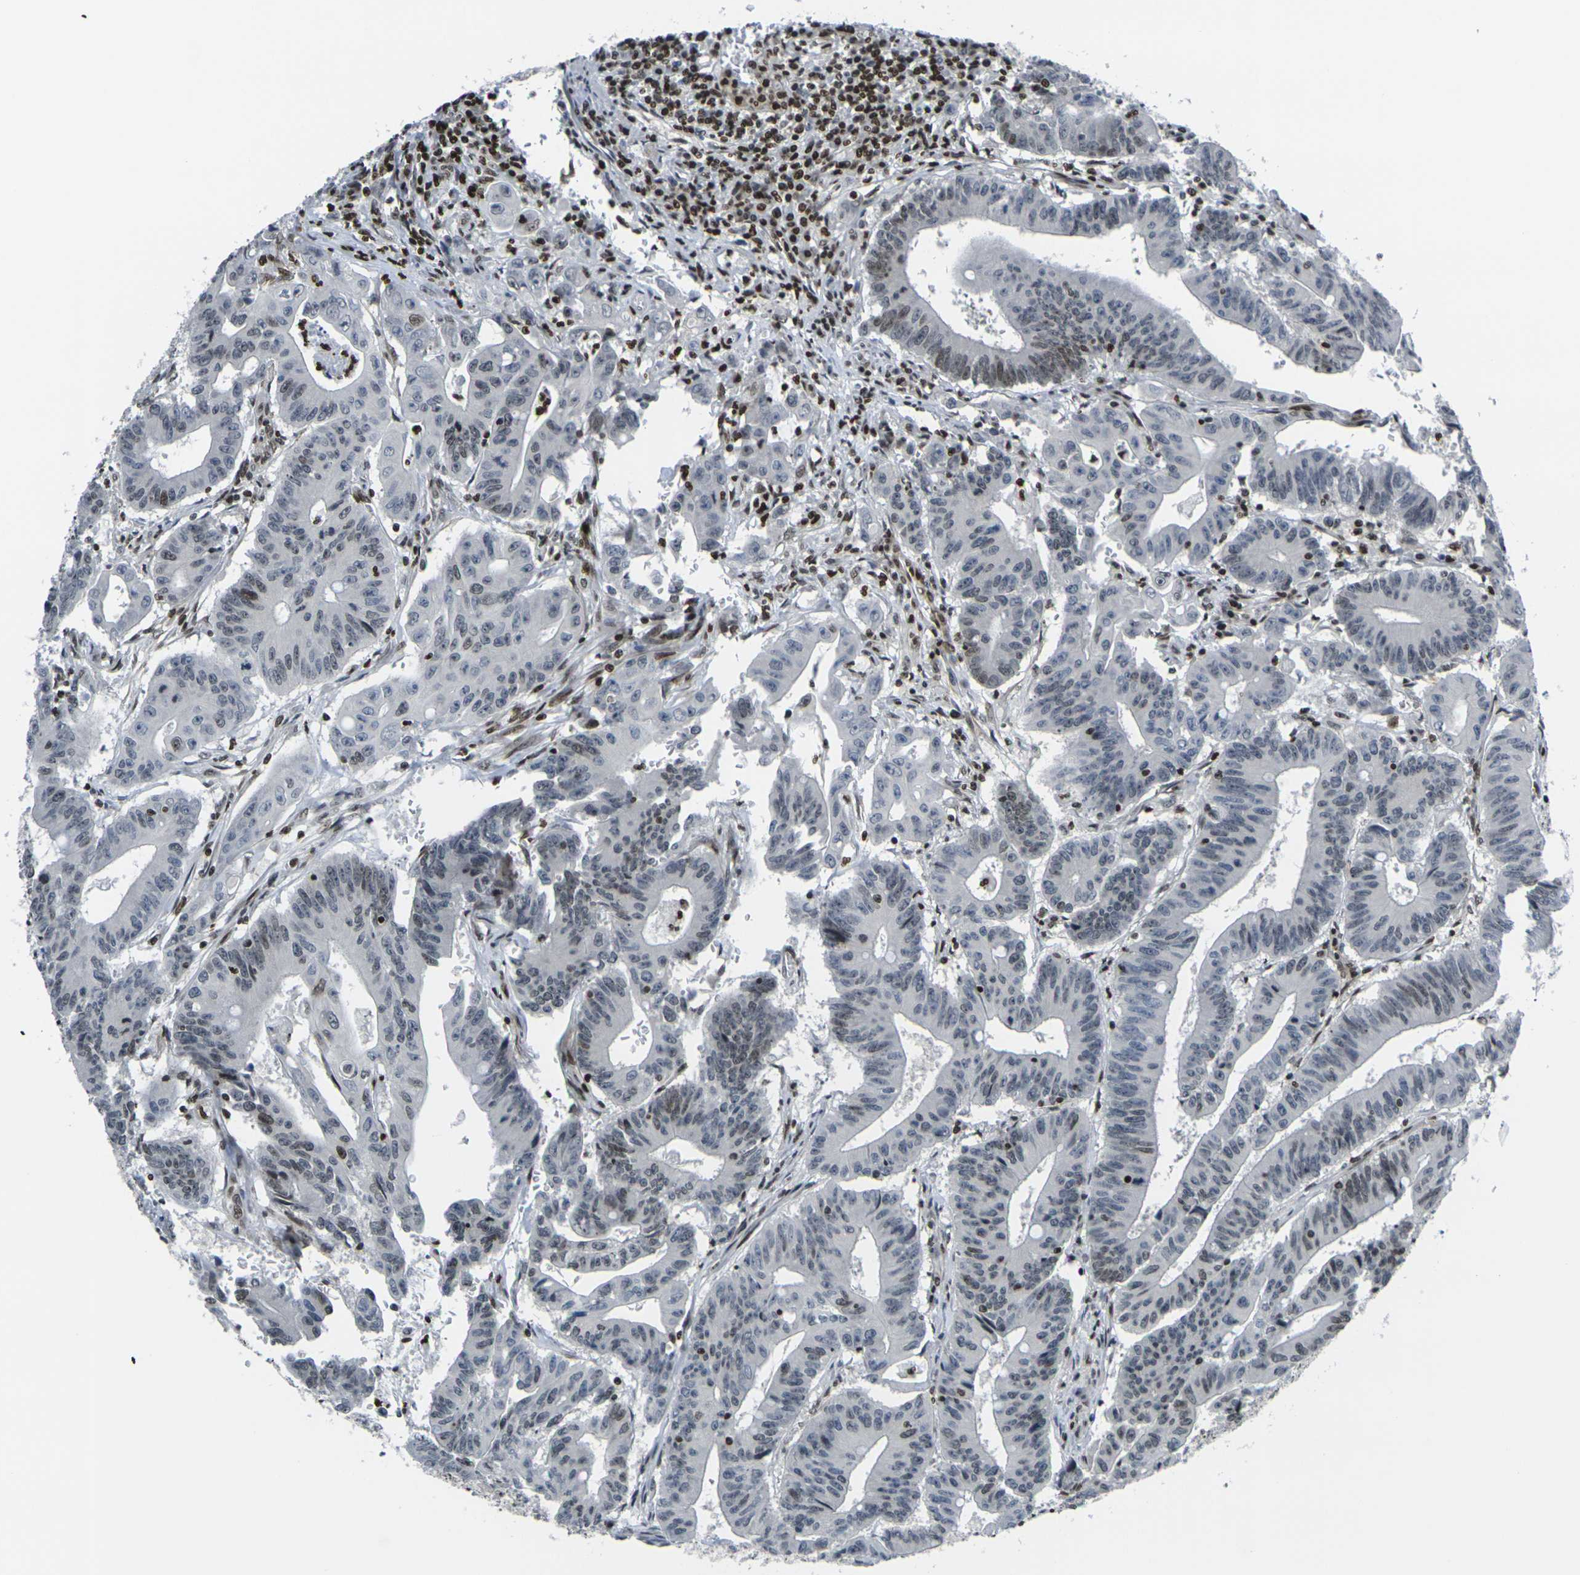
{"staining": {"intensity": "weak", "quantity": "<25%", "location": "nuclear"}, "tissue": "colorectal cancer", "cell_type": "Tumor cells", "image_type": "cancer", "snomed": [{"axis": "morphology", "description": "Adenocarcinoma, NOS"}, {"axis": "topography", "description": "Colon"}], "caption": "Immunohistochemical staining of colorectal adenocarcinoma exhibits no significant expression in tumor cells. (DAB immunohistochemistry (IHC), high magnification).", "gene": "H1-10", "patient": {"sex": "male", "age": 45}}